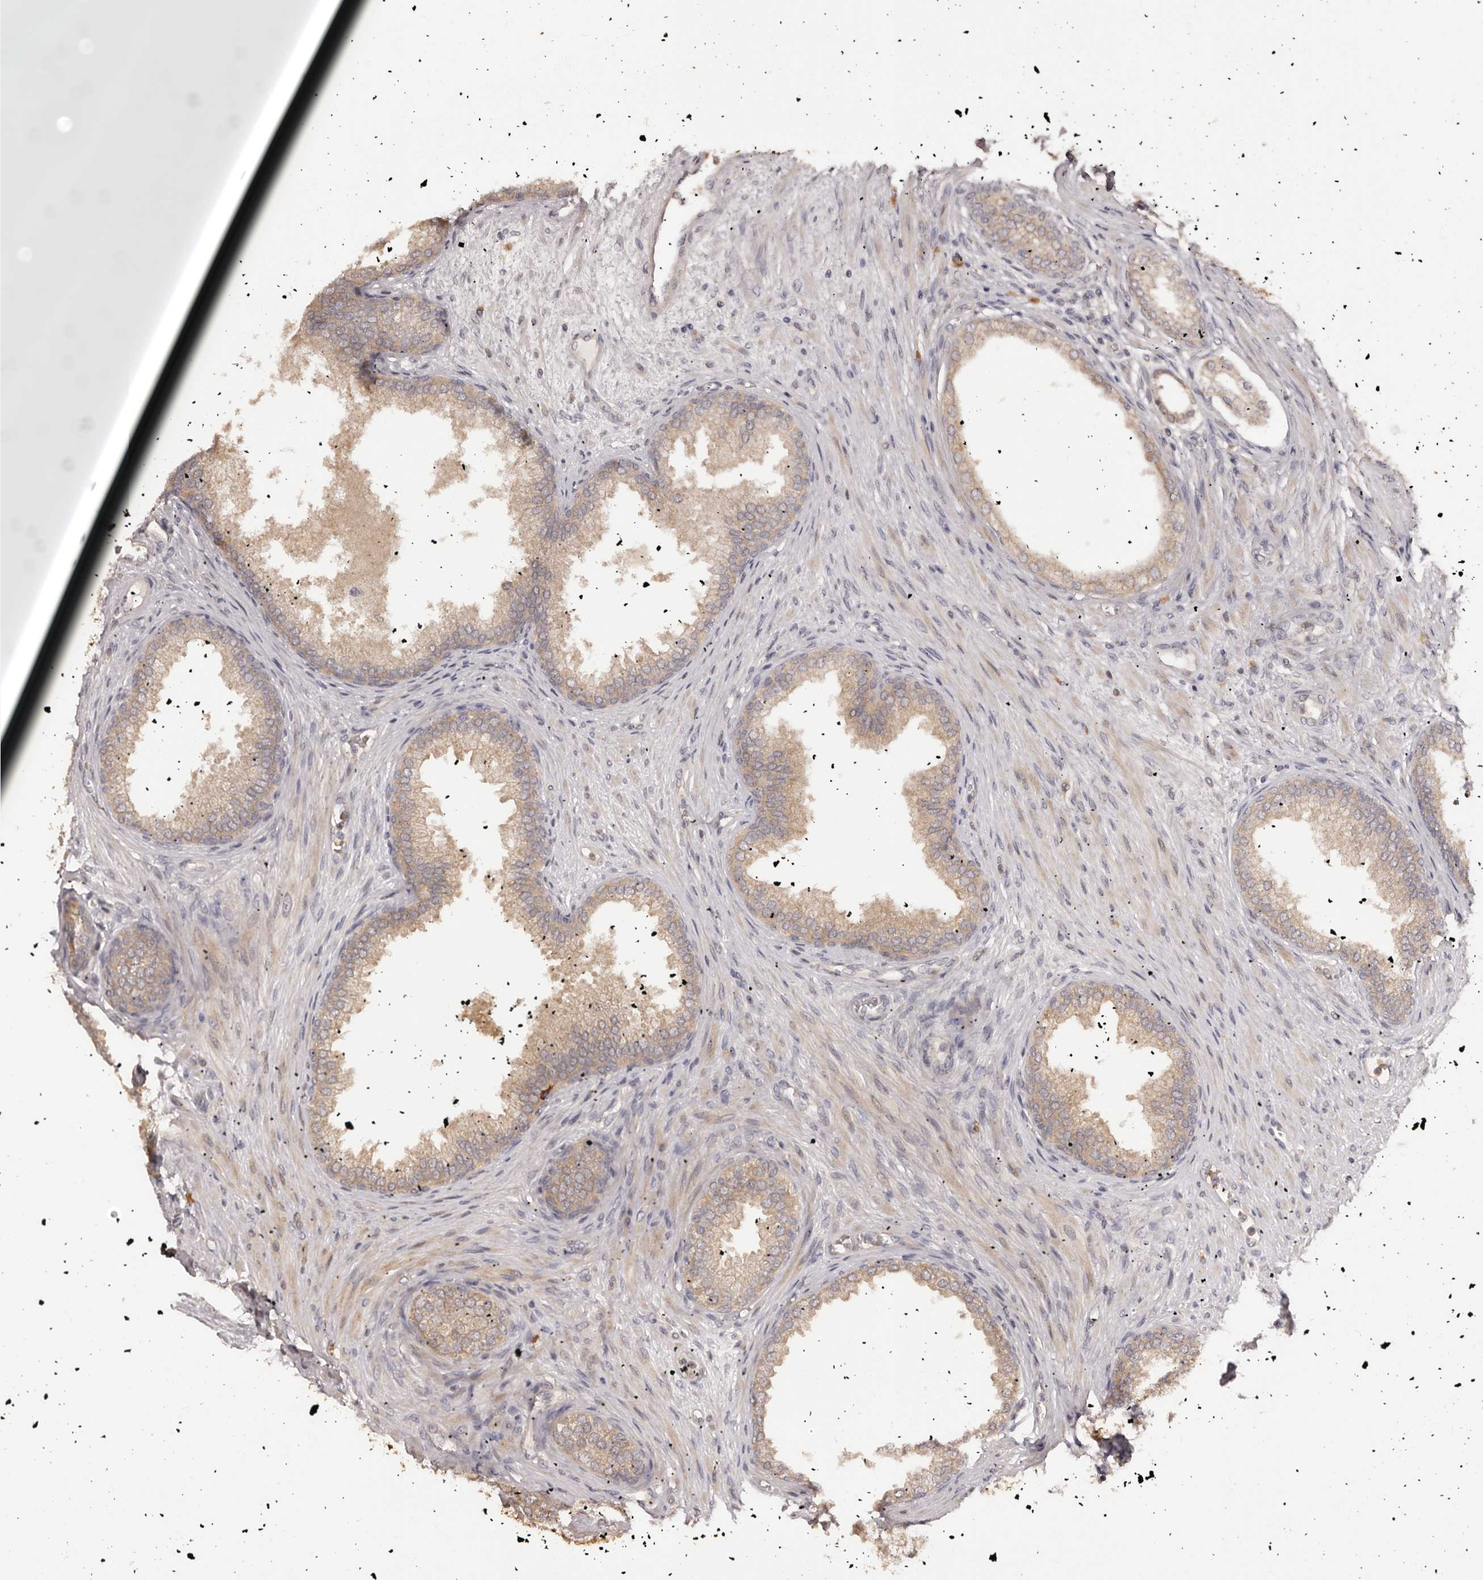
{"staining": {"intensity": "weak", "quantity": ">75%", "location": "cytoplasmic/membranous"}, "tissue": "prostate", "cell_type": "Glandular cells", "image_type": "normal", "snomed": [{"axis": "morphology", "description": "Normal tissue, NOS"}, {"axis": "topography", "description": "Prostate"}], "caption": "Protein positivity by immunohistochemistry (IHC) reveals weak cytoplasmic/membranous staining in about >75% of glandular cells in normal prostate. (IHC, brightfield microscopy, high magnification).", "gene": "KCNJ8", "patient": {"sex": "male", "age": 76}}